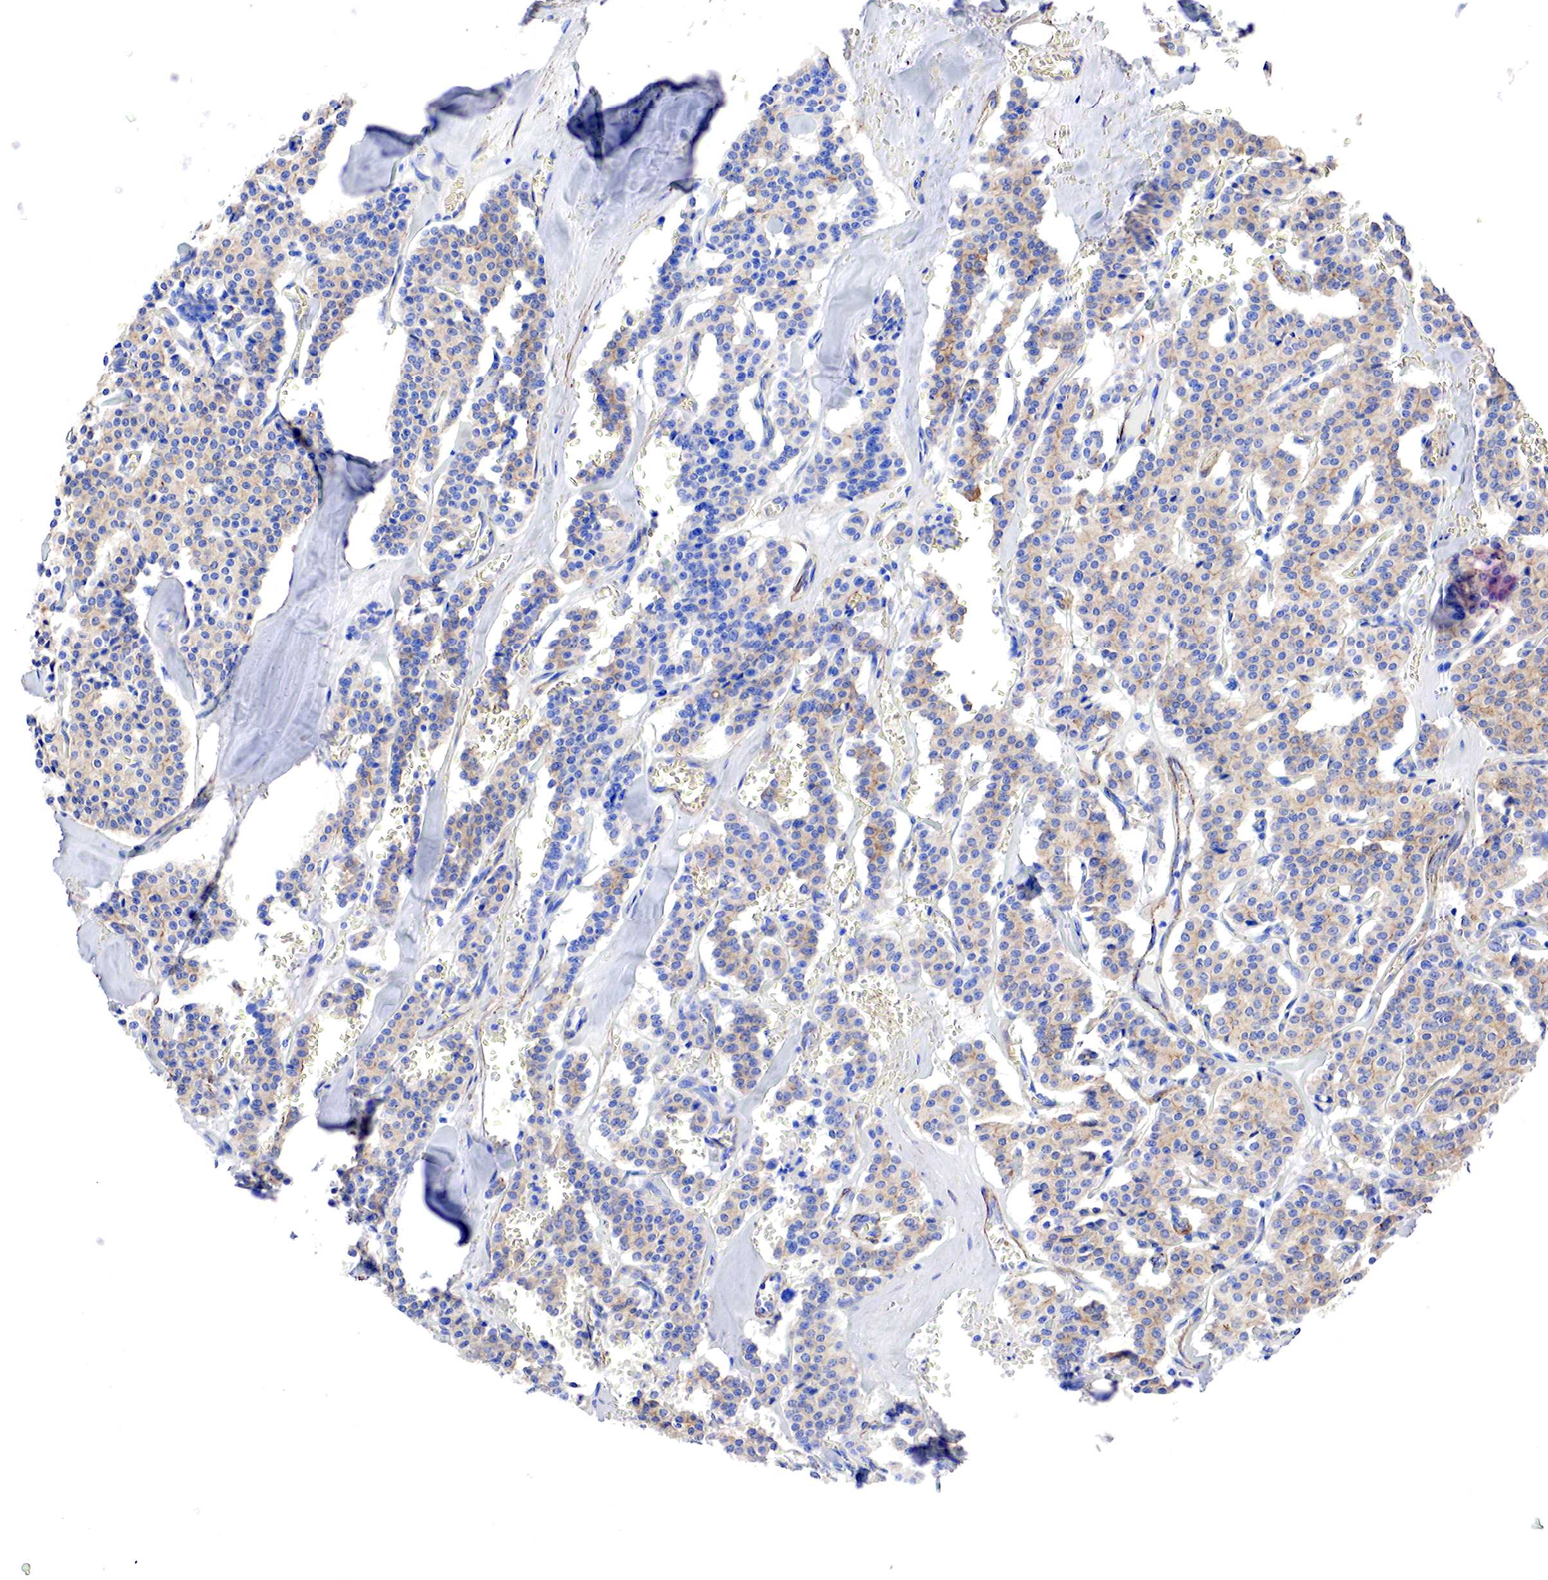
{"staining": {"intensity": "weak", "quantity": "25%-75%", "location": "cytoplasmic/membranous"}, "tissue": "carcinoid", "cell_type": "Tumor cells", "image_type": "cancer", "snomed": [{"axis": "morphology", "description": "Carcinoid, malignant, NOS"}, {"axis": "topography", "description": "Bronchus"}], "caption": "This histopathology image shows immunohistochemistry (IHC) staining of human carcinoid, with low weak cytoplasmic/membranous expression in approximately 25%-75% of tumor cells.", "gene": "TPM1", "patient": {"sex": "male", "age": 55}}